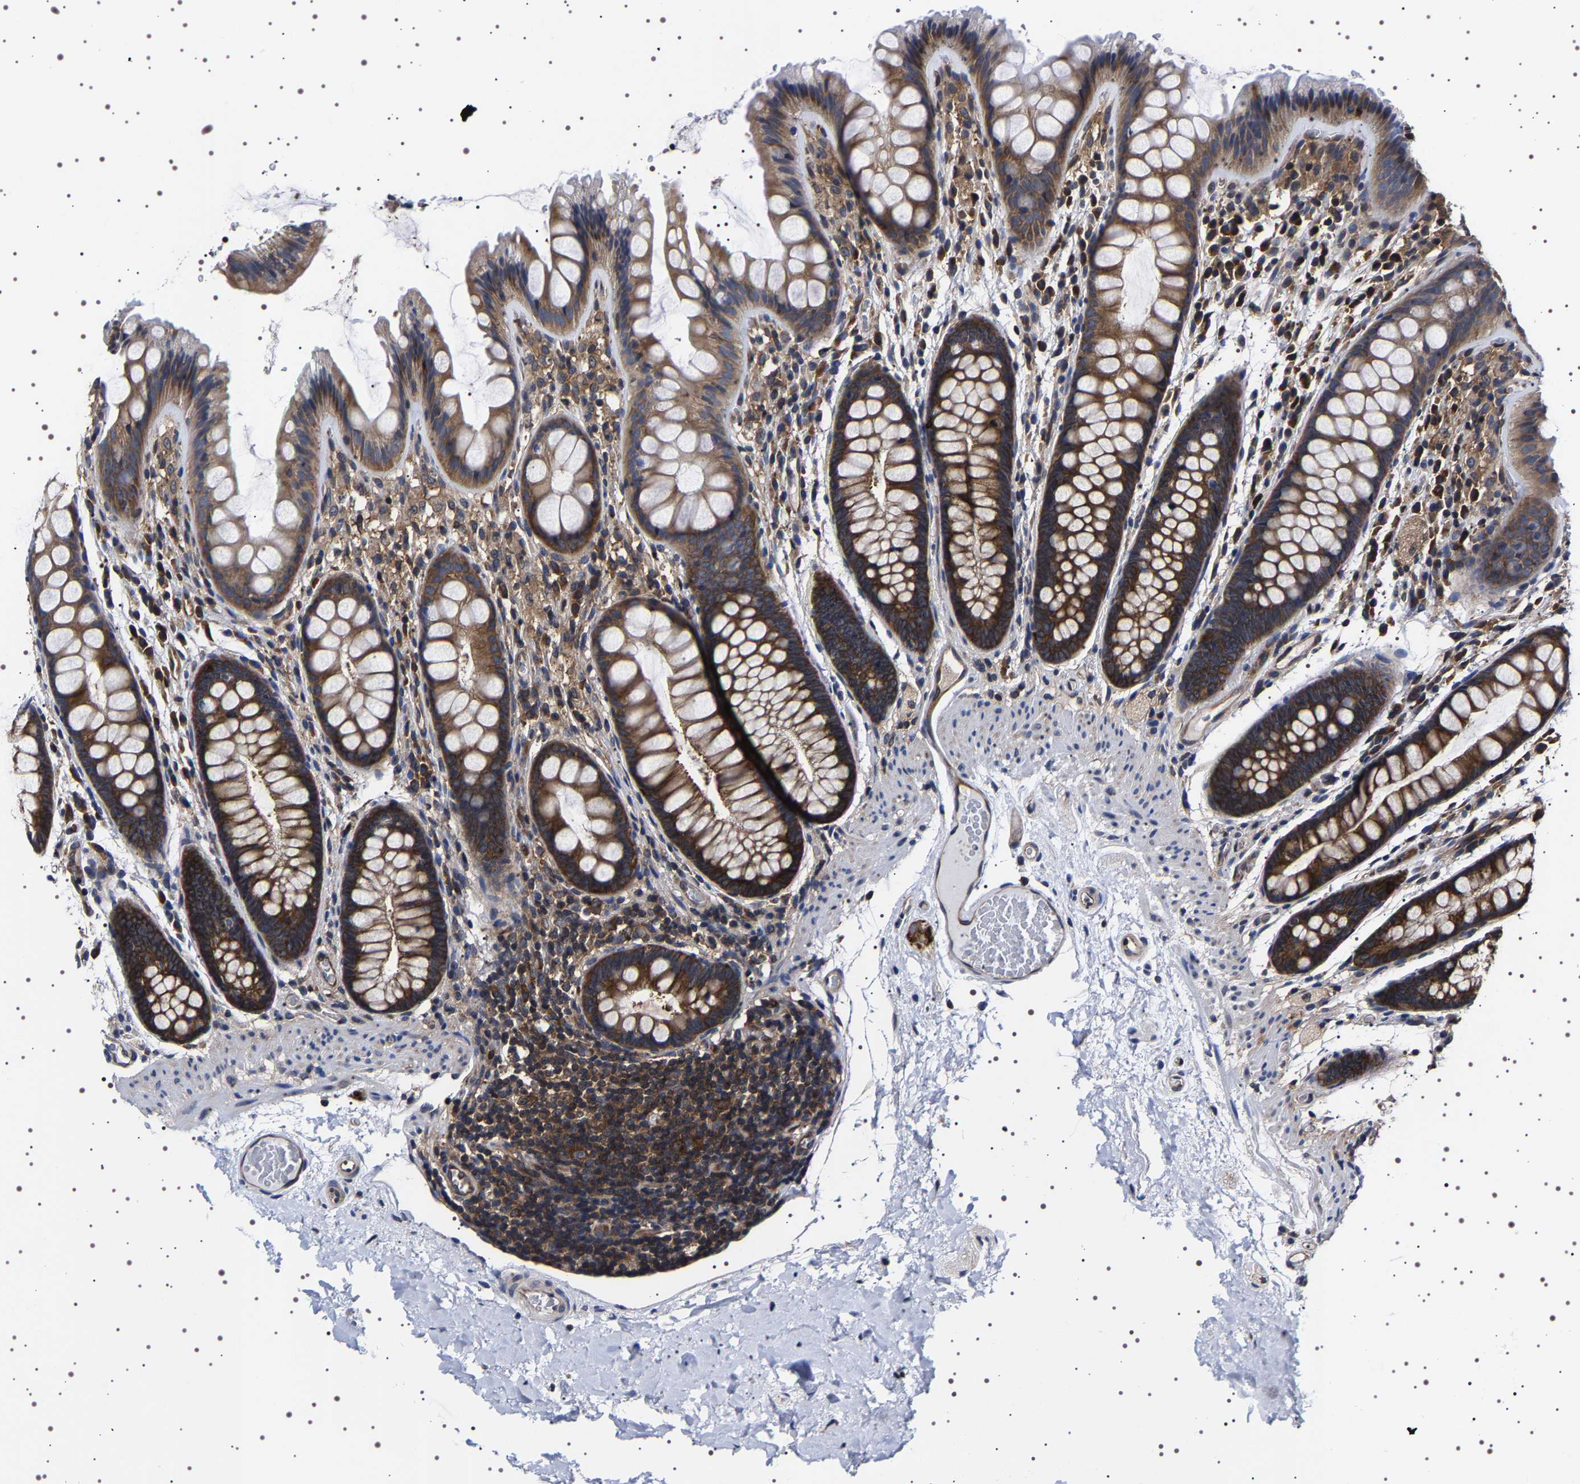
{"staining": {"intensity": "weak", "quantity": ">75%", "location": "cytoplasmic/membranous"}, "tissue": "colon", "cell_type": "Endothelial cells", "image_type": "normal", "snomed": [{"axis": "morphology", "description": "Normal tissue, NOS"}, {"axis": "topography", "description": "Colon"}], "caption": "Immunohistochemistry (DAB (3,3'-diaminobenzidine)) staining of benign human colon displays weak cytoplasmic/membranous protein positivity in about >75% of endothelial cells.", "gene": "DARS1", "patient": {"sex": "female", "age": 56}}